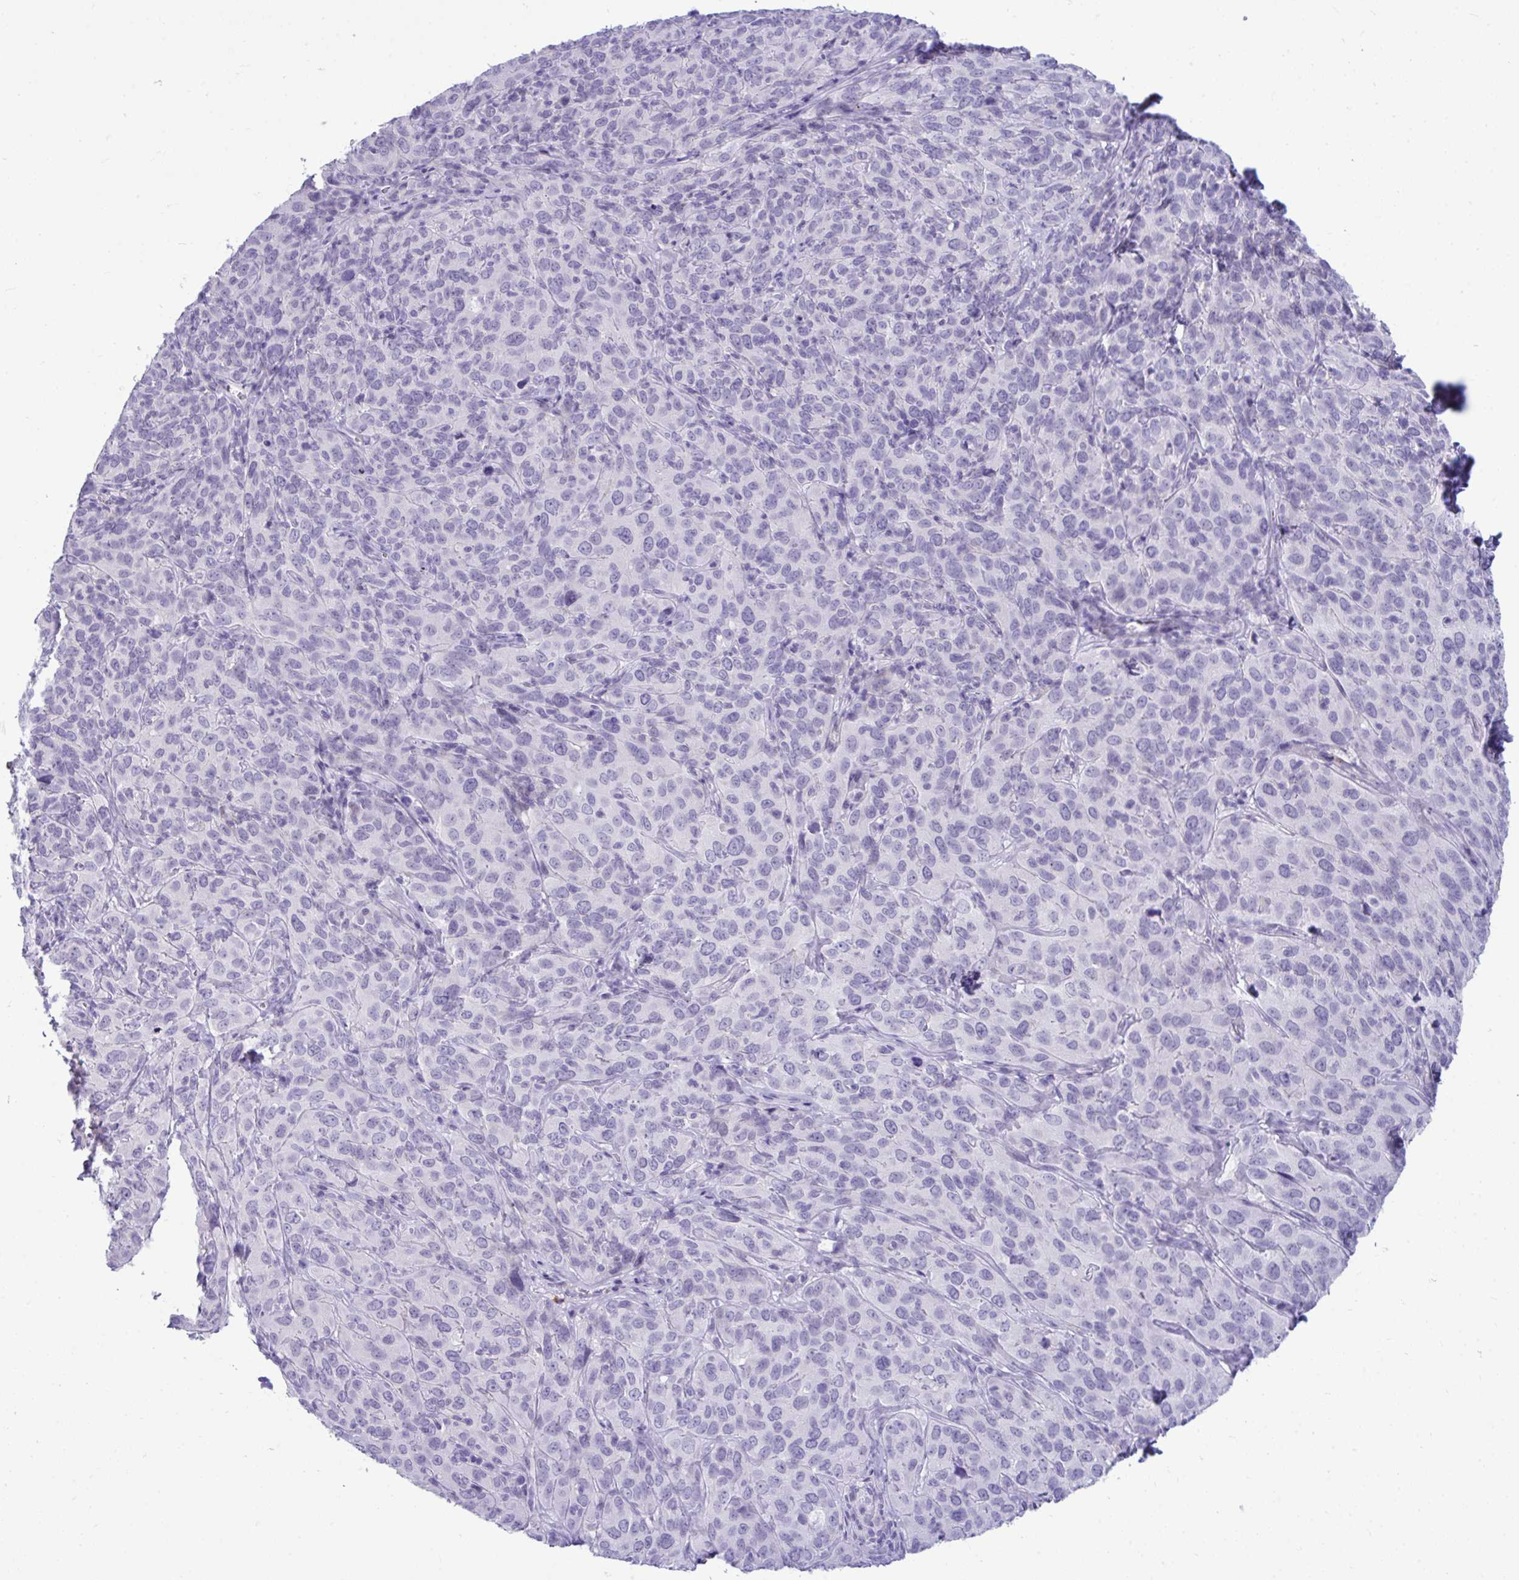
{"staining": {"intensity": "negative", "quantity": "none", "location": "none"}, "tissue": "cervical cancer", "cell_type": "Tumor cells", "image_type": "cancer", "snomed": [{"axis": "morphology", "description": "Squamous cell carcinoma, NOS"}, {"axis": "topography", "description": "Cervix"}], "caption": "A high-resolution histopathology image shows immunohistochemistry staining of cervical cancer (squamous cell carcinoma), which exhibits no significant positivity in tumor cells. The staining is performed using DAB brown chromogen with nuclei counter-stained in using hematoxylin.", "gene": "PIGZ", "patient": {"sex": "female", "age": 51}}